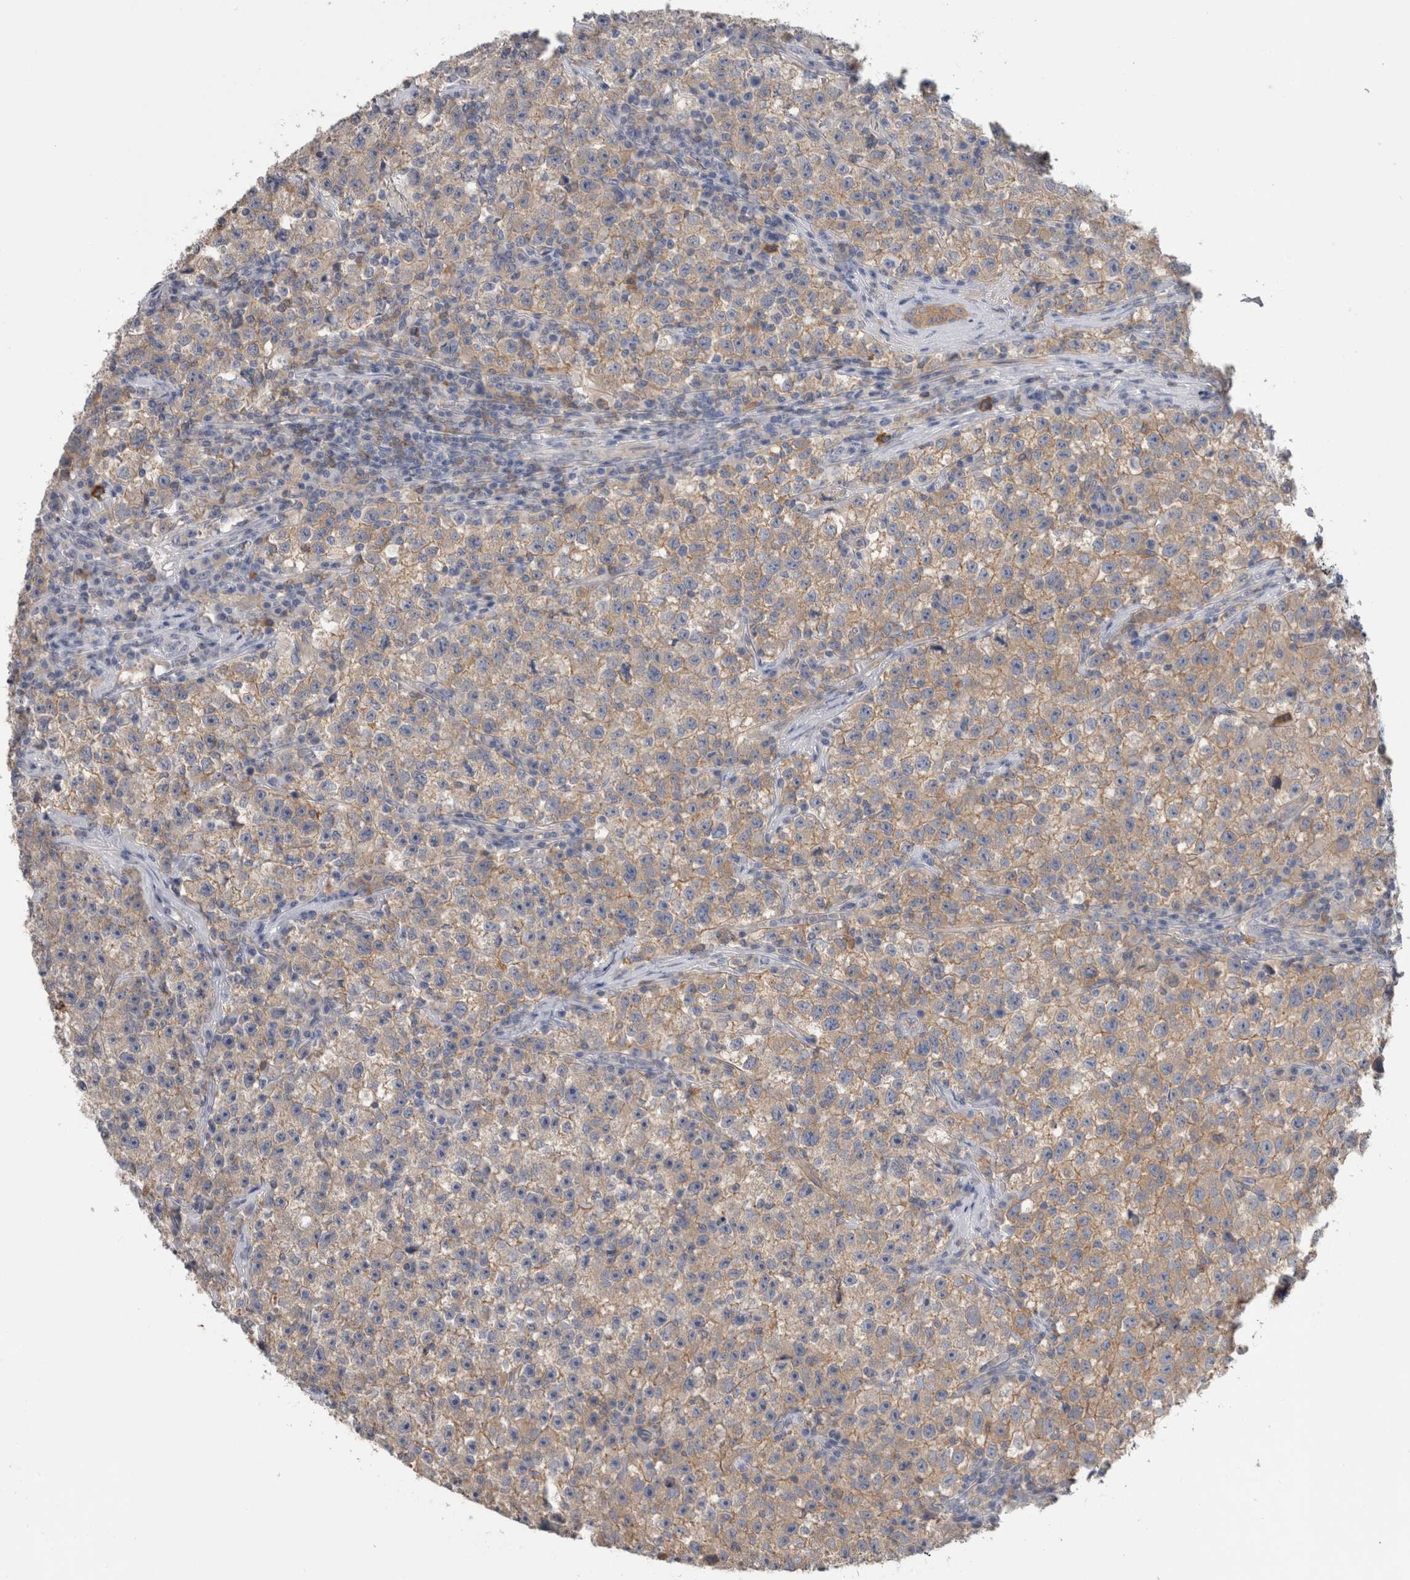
{"staining": {"intensity": "weak", "quantity": "25%-75%", "location": "cytoplasmic/membranous"}, "tissue": "testis cancer", "cell_type": "Tumor cells", "image_type": "cancer", "snomed": [{"axis": "morphology", "description": "Seminoma, NOS"}, {"axis": "topography", "description": "Testis"}], "caption": "A brown stain labels weak cytoplasmic/membranous staining of a protein in testis cancer (seminoma) tumor cells. (brown staining indicates protein expression, while blue staining denotes nuclei).", "gene": "SCRN1", "patient": {"sex": "male", "age": 22}}